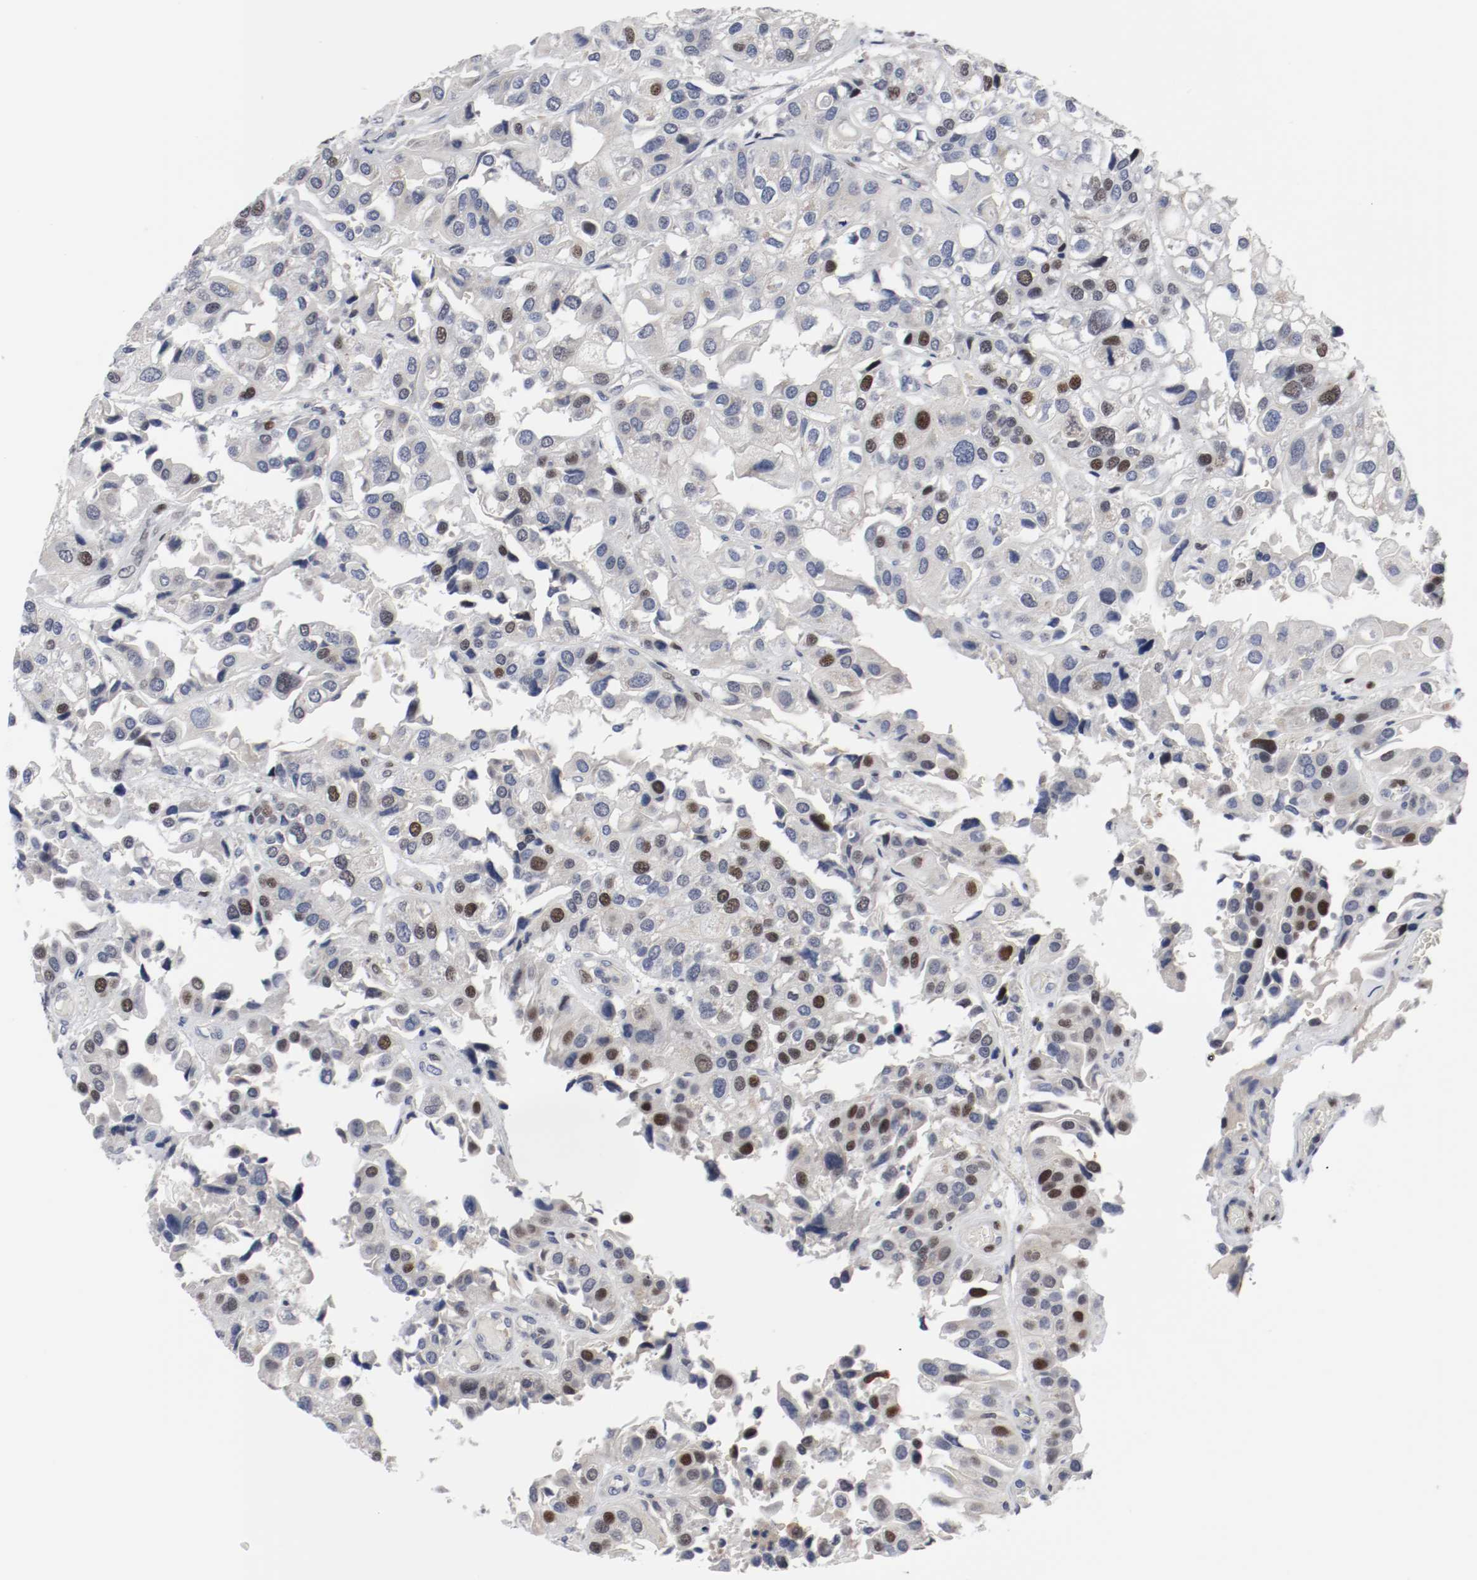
{"staining": {"intensity": "strong", "quantity": ">75%", "location": "nuclear"}, "tissue": "urothelial cancer", "cell_type": "Tumor cells", "image_type": "cancer", "snomed": [{"axis": "morphology", "description": "Urothelial carcinoma, High grade"}, {"axis": "topography", "description": "Urinary bladder"}], "caption": "Tumor cells exhibit high levels of strong nuclear staining in about >75% of cells in human urothelial cancer.", "gene": "MCM6", "patient": {"sex": "female", "age": 64}}